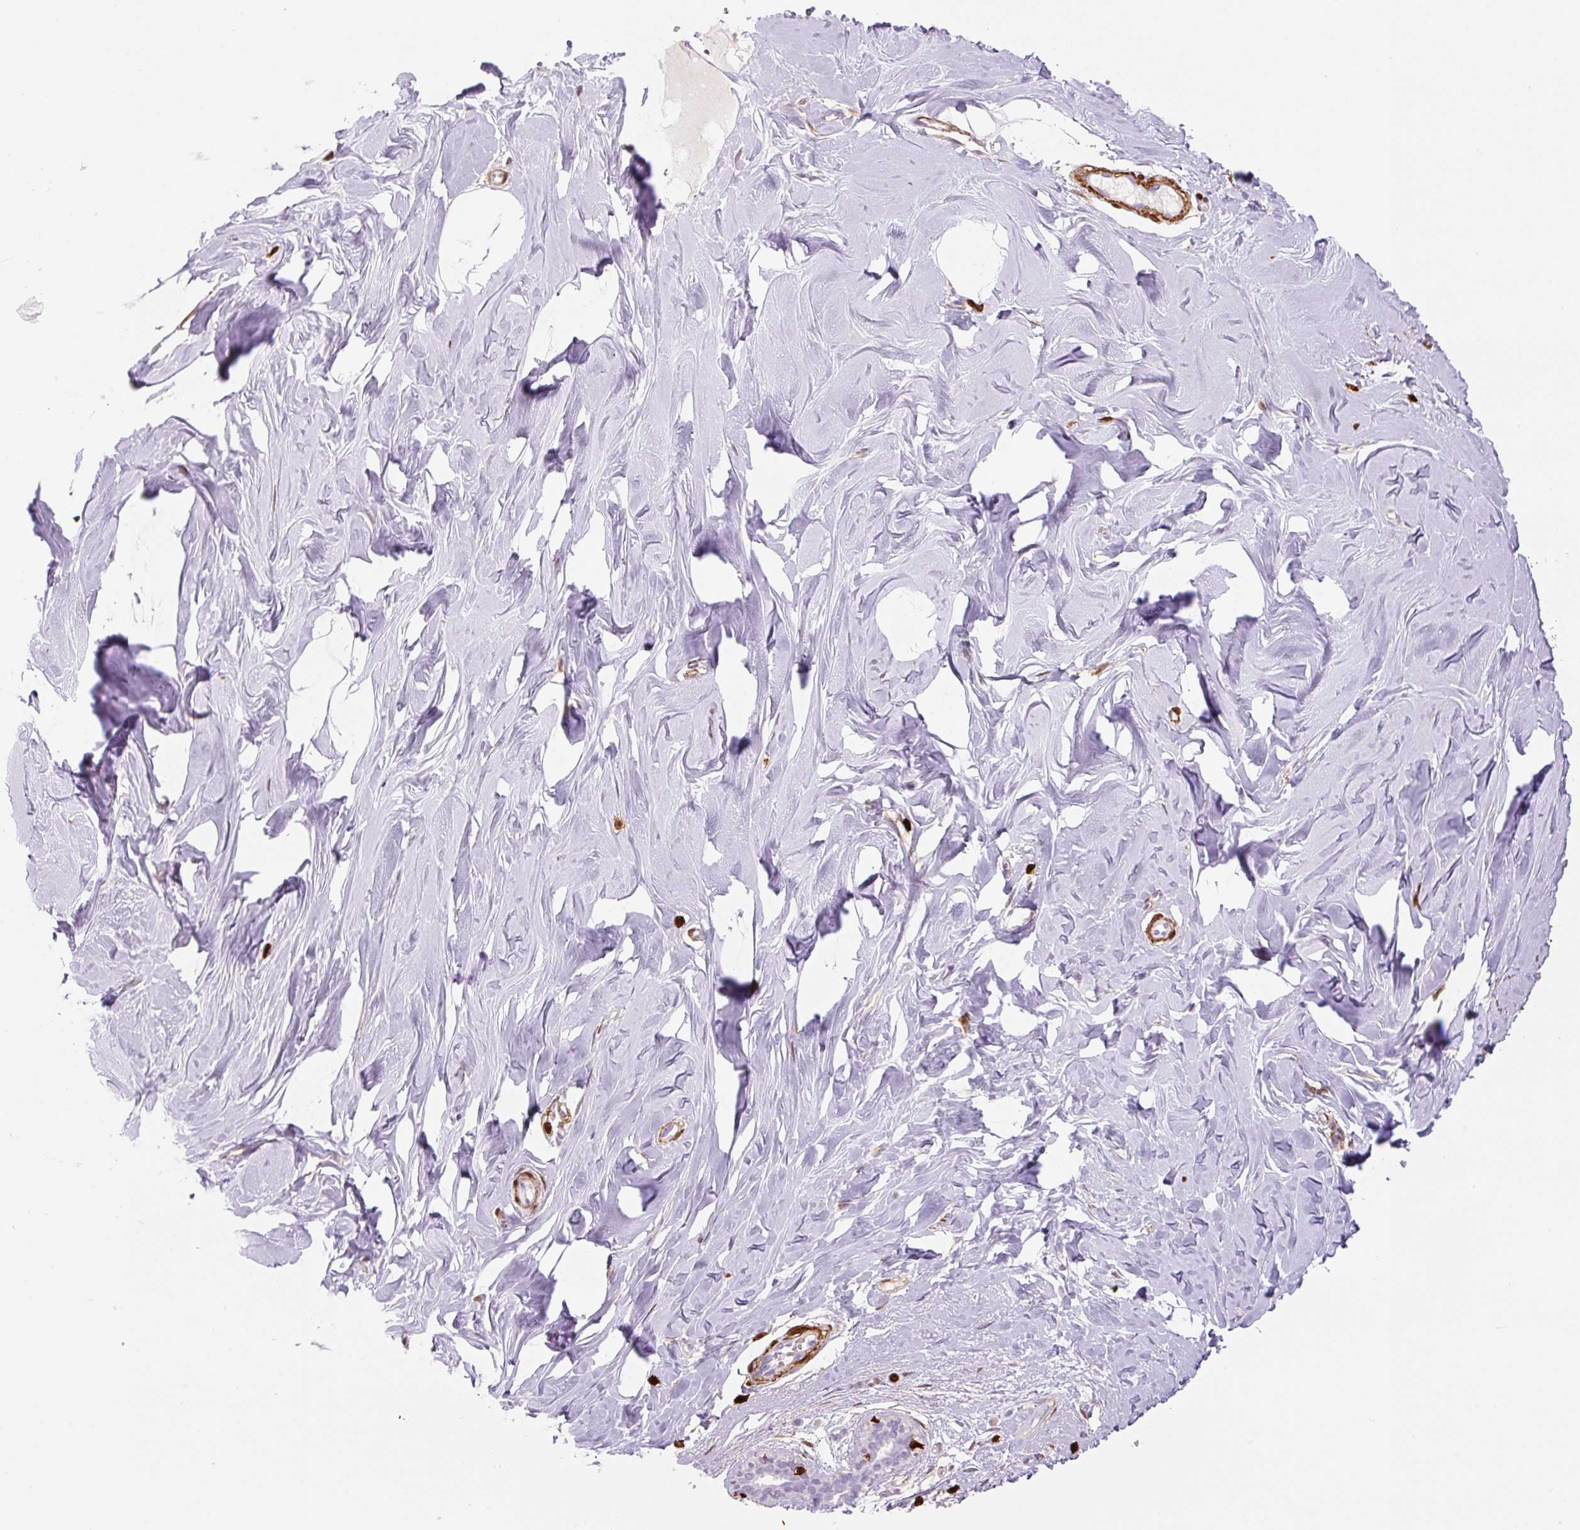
{"staining": {"intensity": "negative", "quantity": "none", "location": "none"}, "tissue": "breast", "cell_type": "Adipocytes", "image_type": "normal", "snomed": [{"axis": "morphology", "description": "Normal tissue, NOS"}, {"axis": "topography", "description": "Breast"}], "caption": "Immunohistochemistry image of benign breast stained for a protein (brown), which exhibits no staining in adipocytes. Brightfield microscopy of immunohistochemistry stained with DAB (3,3'-diaminobenzidine) (brown) and hematoxylin (blue), captured at high magnification.", "gene": "S100A4", "patient": {"sex": "female", "age": 27}}